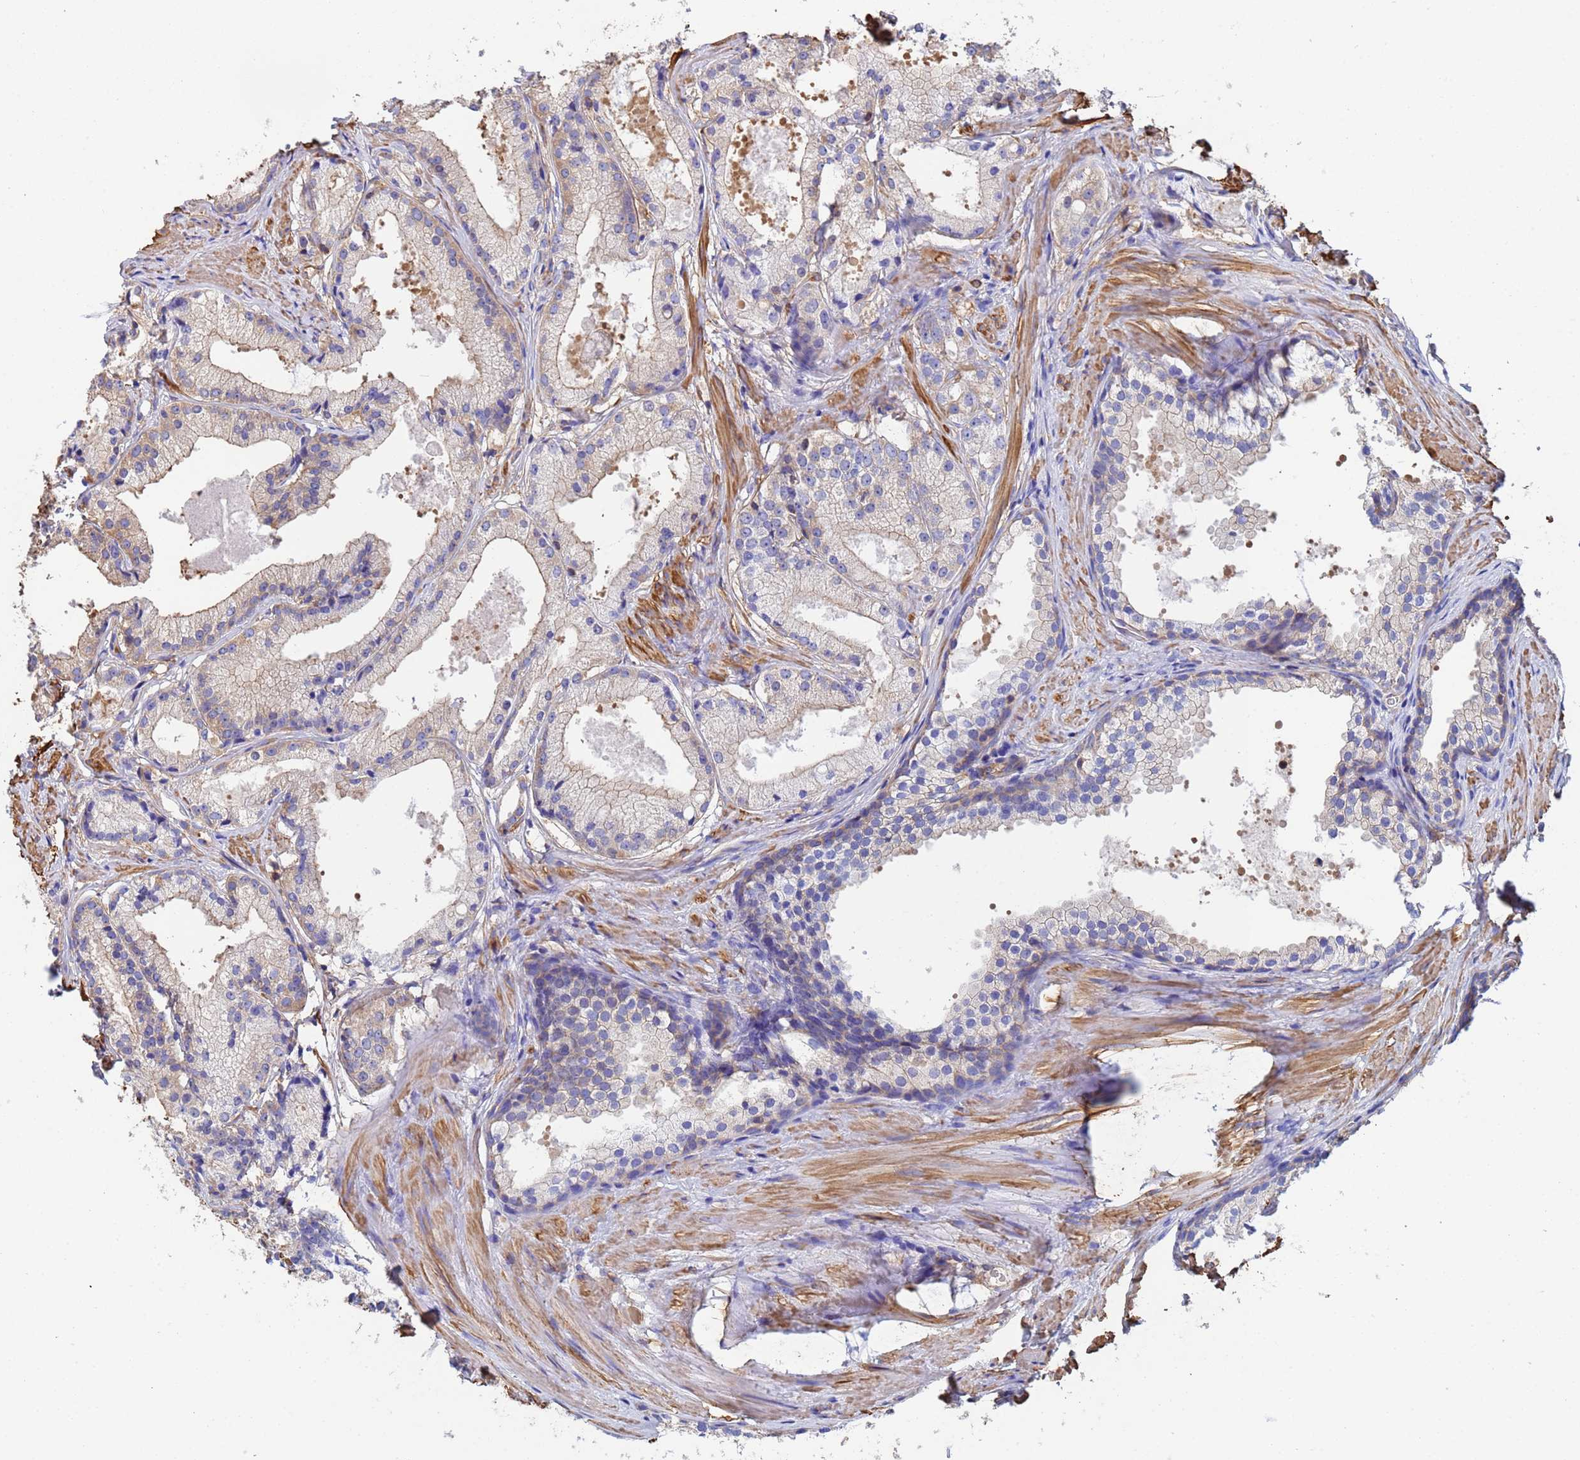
{"staining": {"intensity": "weak", "quantity": "<25%", "location": "cytoplasmic/membranous"}, "tissue": "prostate cancer", "cell_type": "Tumor cells", "image_type": "cancer", "snomed": [{"axis": "morphology", "description": "Adenocarcinoma, Low grade"}, {"axis": "topography", "description": "Prostate"}], "caption": "IHC of prostate cancer exhibits no positivity in tumor cells.", "gene": "MYL12A", "patient": {"sex": "male", "age": 57}}